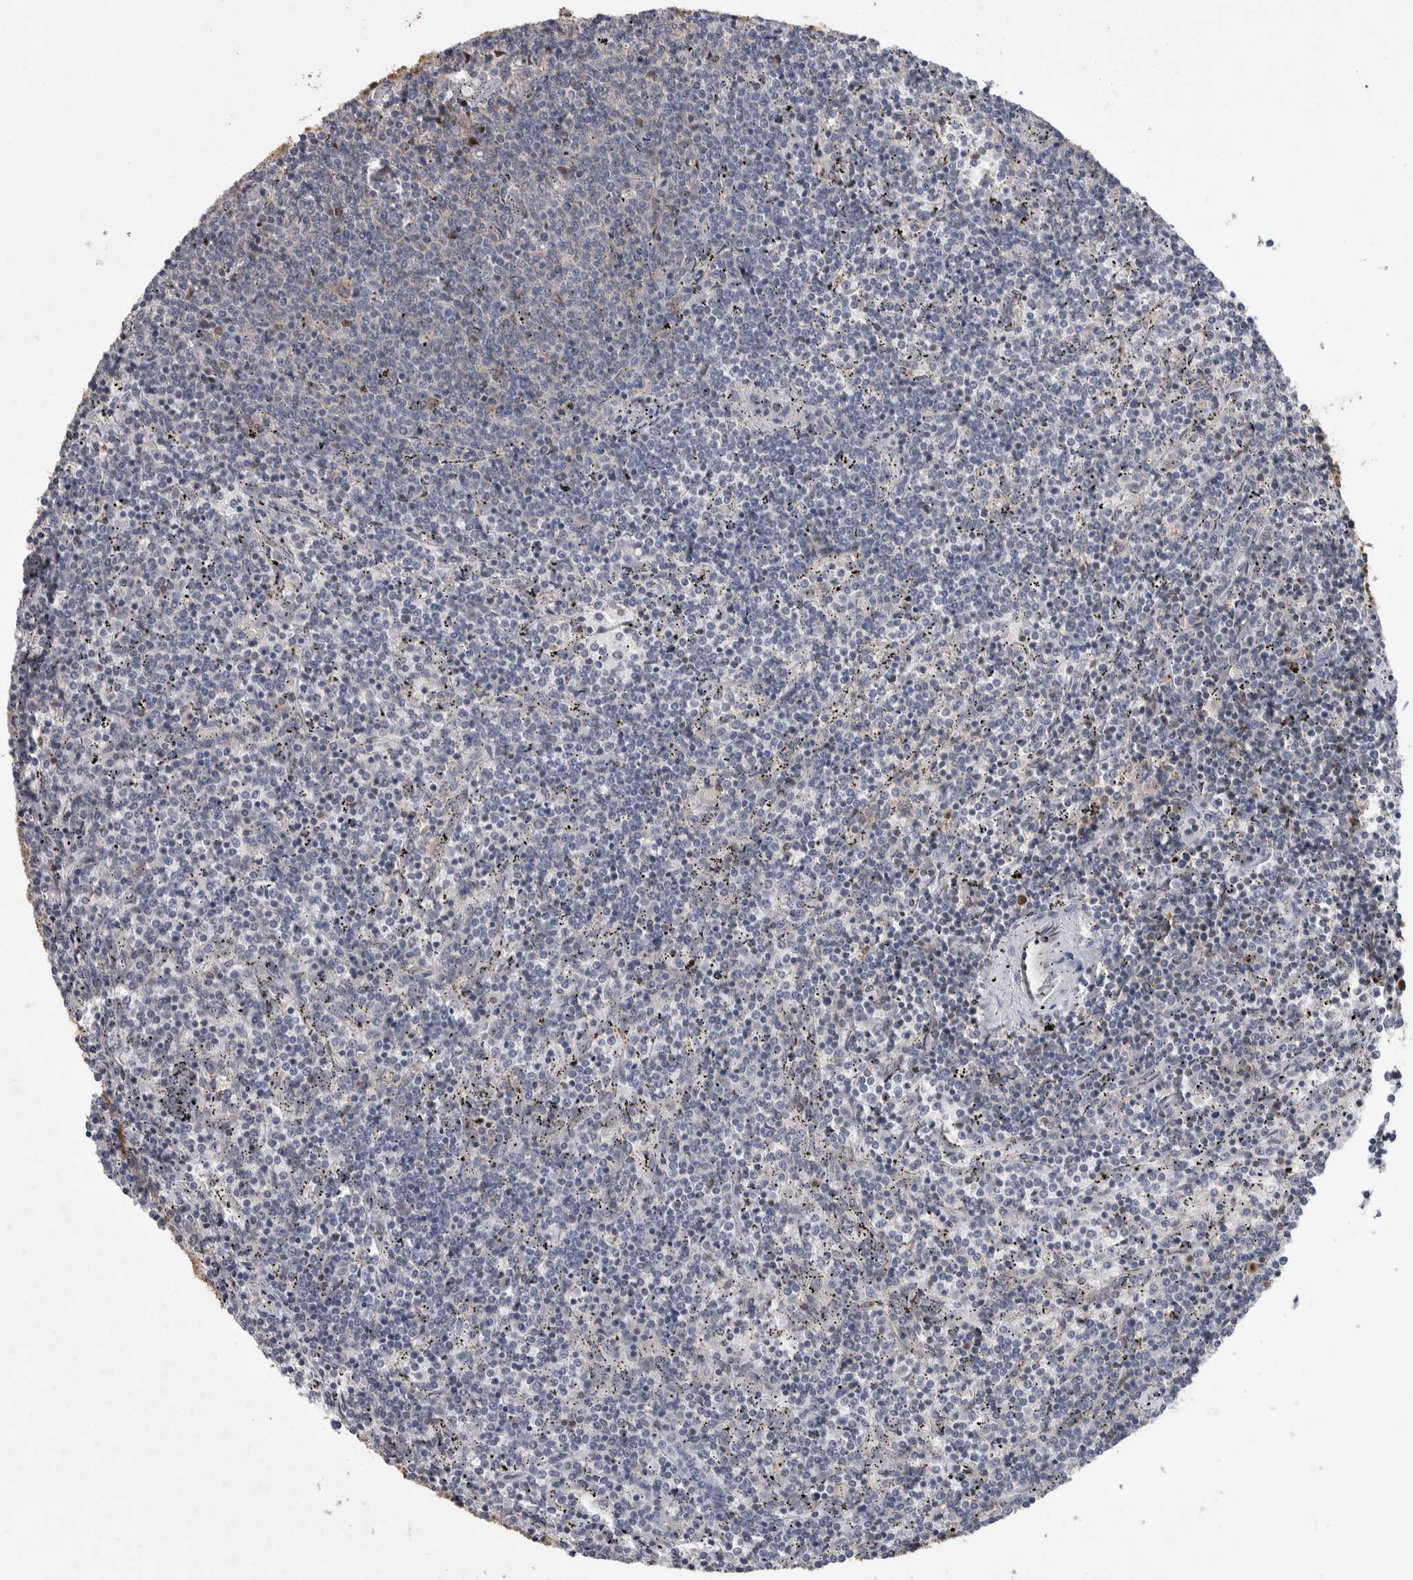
{"staining": {"intensity": "negative", "quantity": "none", "location": "none"}, "tissue": "lymphoma", "cell_type": "Tumor cells", "image_type": "cancer", "snomed": [{"axis": "morphology", "description": "Malignant lymphoma, non-Hodgkin's type, Low grade"}, {"axis": "topography", "description": "Spleen"}], "caption": "IHC image of neoplastic tissue: lymphoma stained with DAB (3,3'-diaminobenzidine) reveals no significant protein staining in tumor cells.", "gene": "NFKB2", "patient": {"sex": "female", "age": 50}}